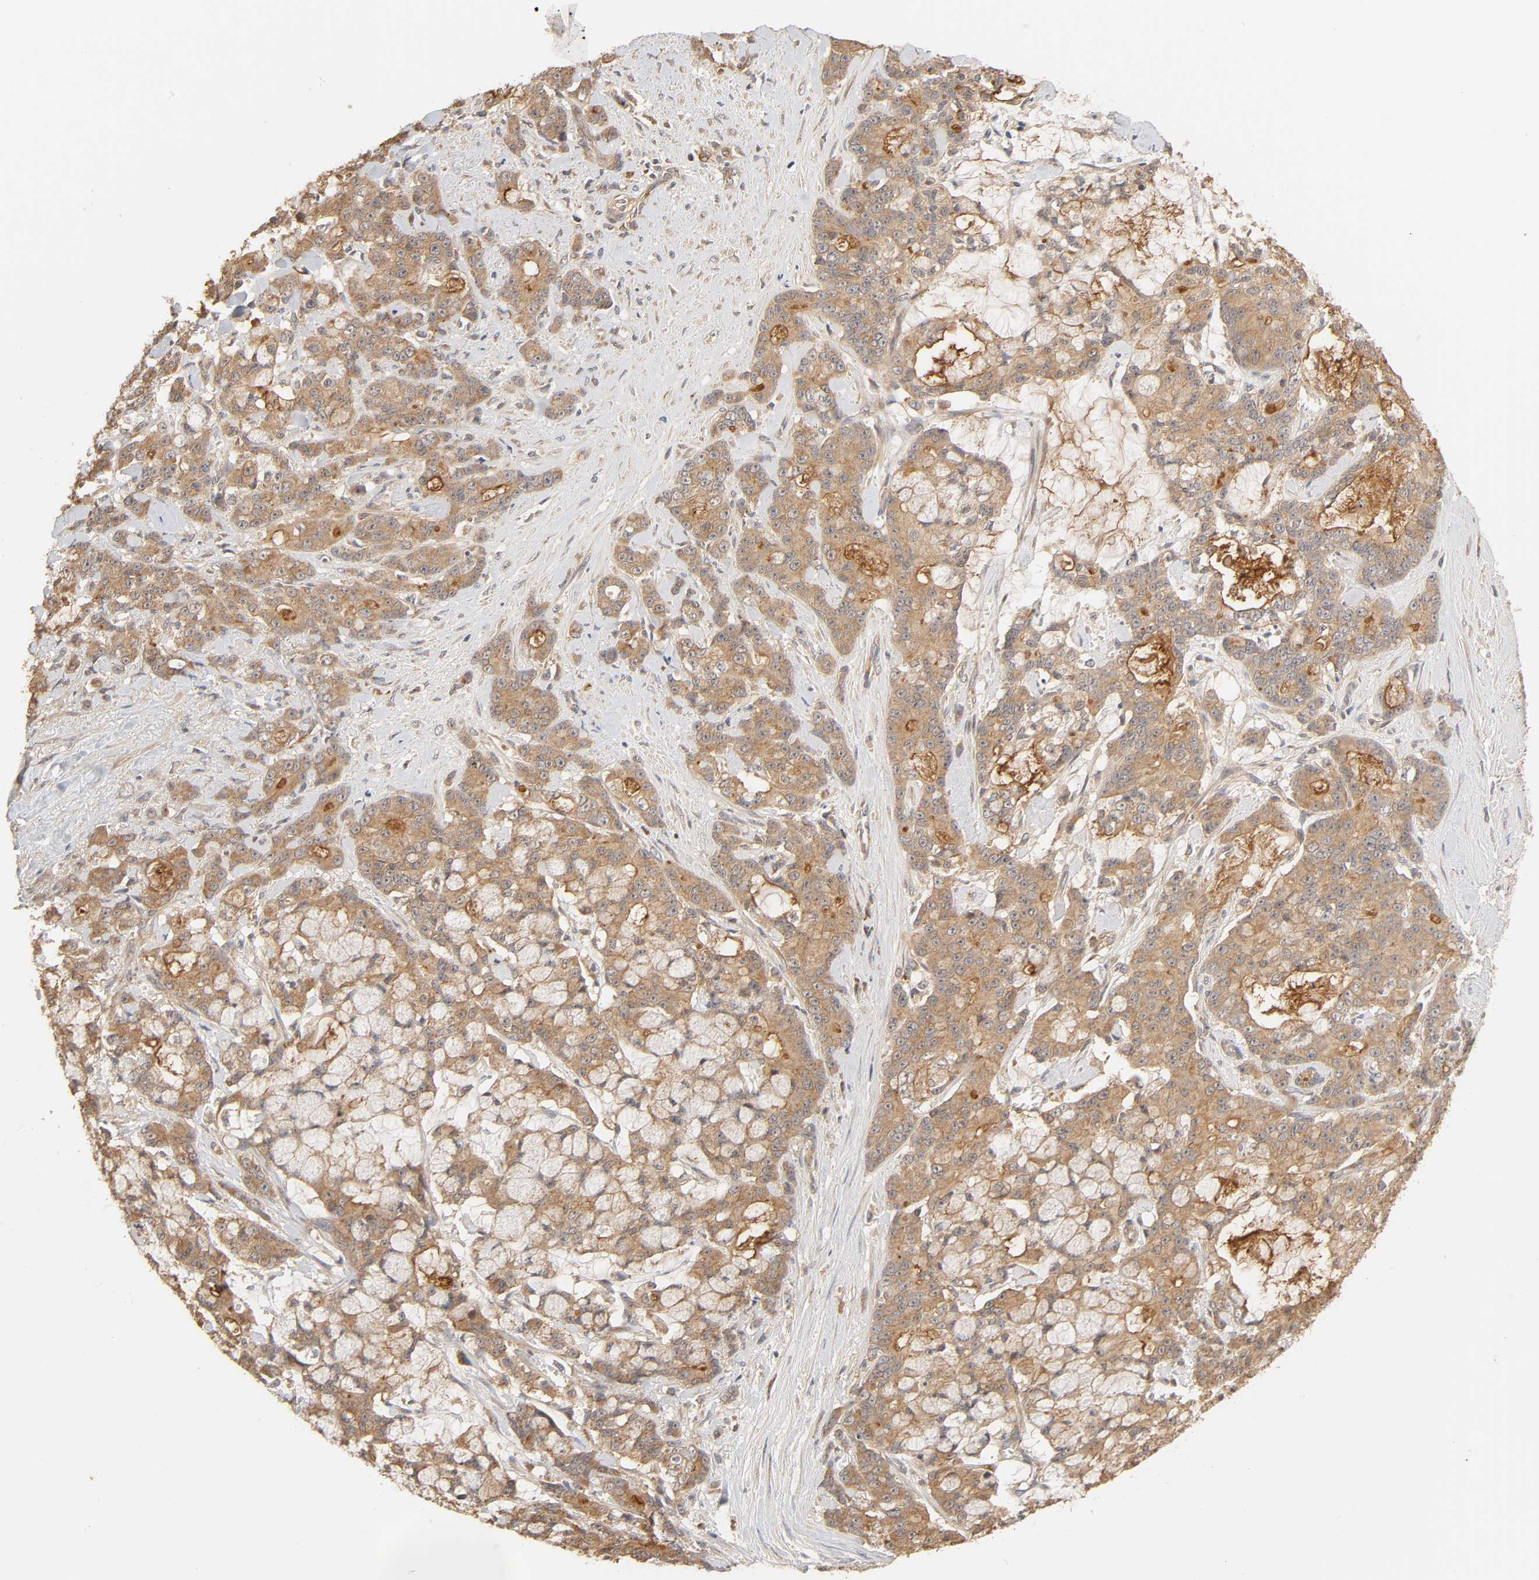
{"staining": {"intensity": "strong", "quantity": ">75%", "location": "cytoplasmic/membranous"}, "tissue": "pancreatic cancer", "cell_type": "Tumor cells", "image_type": "cancer", "snomed": [{"axis": "morphology", "description": "Adenocarcinoma, NOS"}, {"axis": "topography", "description": "Pancreas"}], "caption": "About >75% of tumor cells in adenocarcinoma (pancreatic) demonstrate strong cytoplasmic/membranous protein expression as visualized by brown immunohistochemical staining.", "gene": "EPS8", "patient": {"sex": "female", "age": 73}}